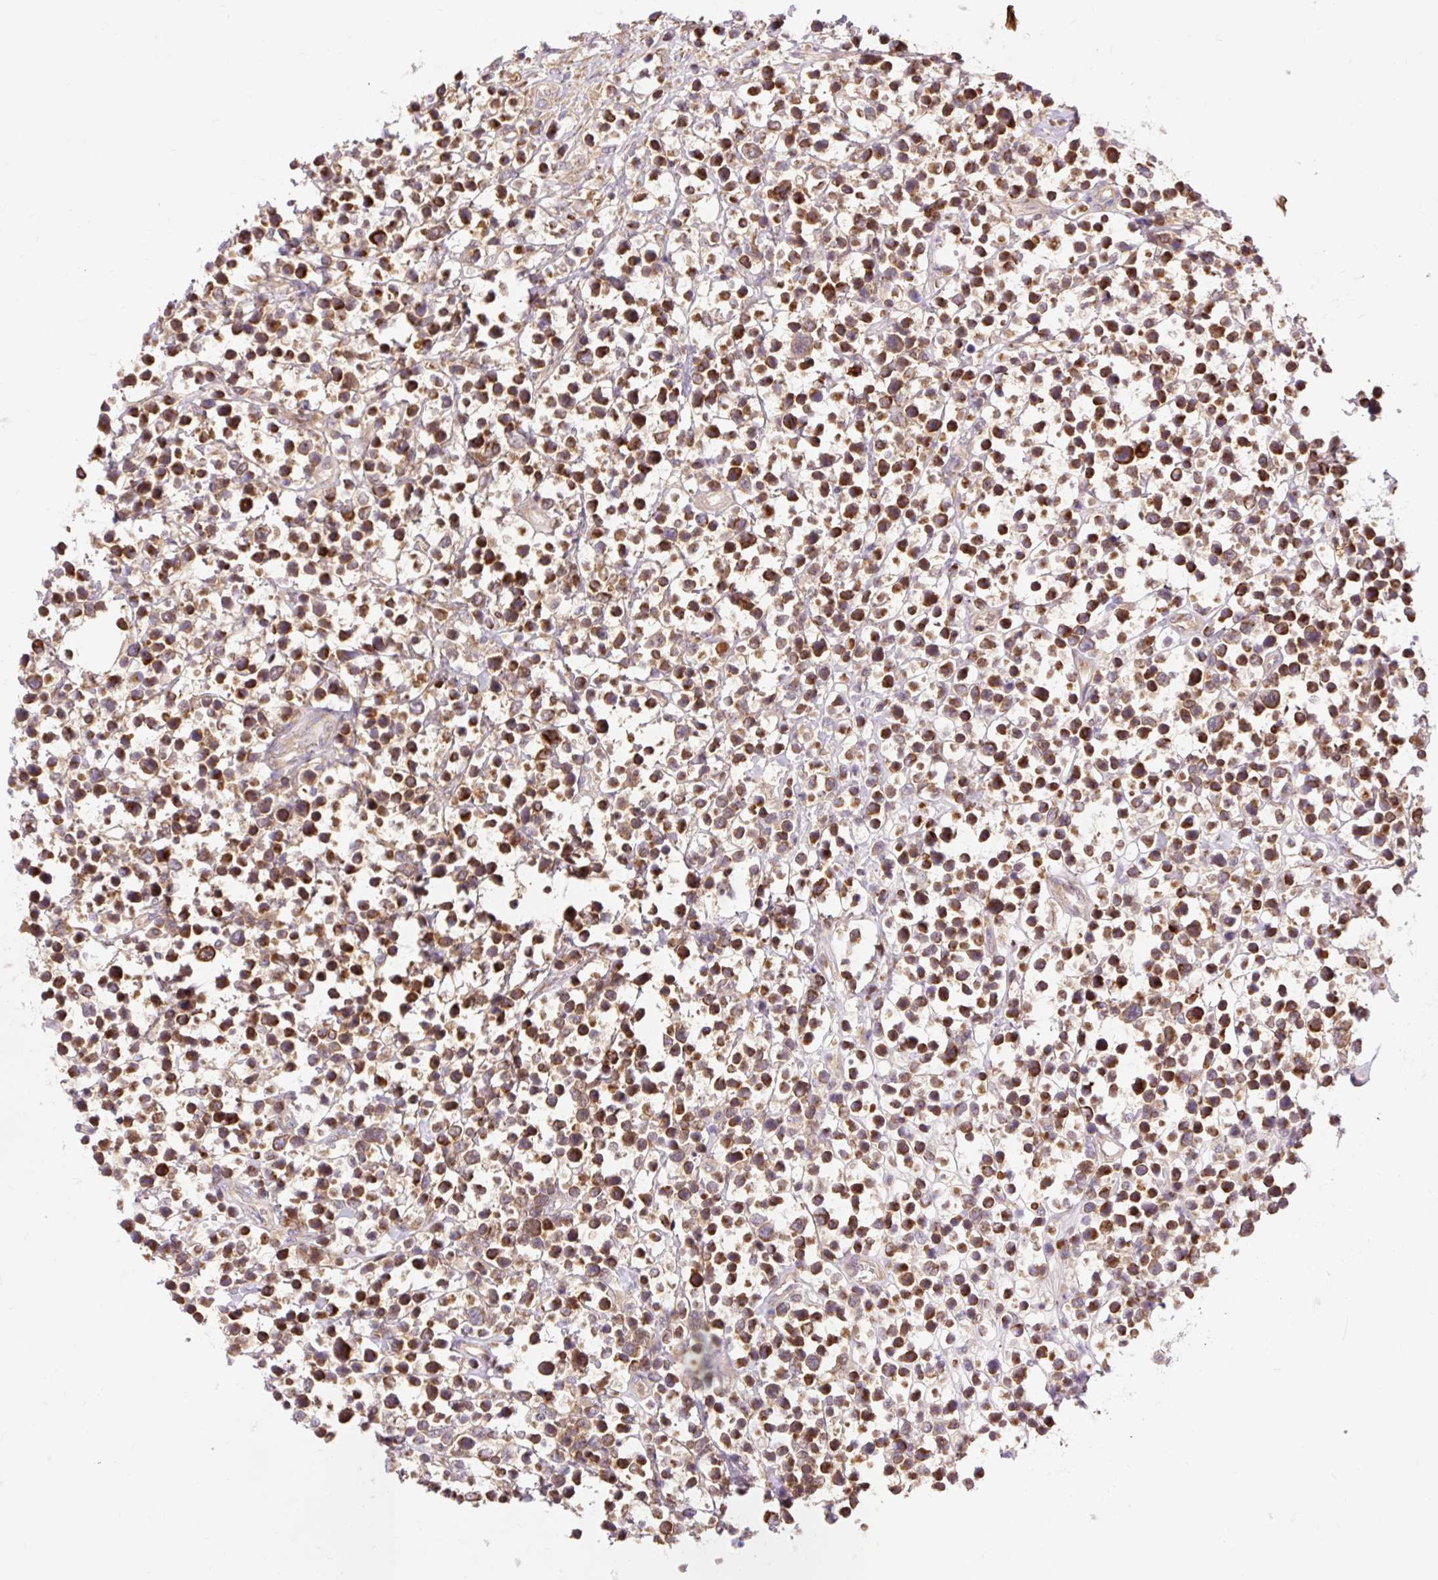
{"staining": {"intensity": "strong", "quantity": ">75%", "location": "cytoplasmic/membranous"}, "tissue": "lymphoma", "cell_type": "Tumor cells", "image_type": "cancer", "snomed": [{"axis": "morphology", "description": "Malignant lymphoma, non-Hodgkin's type, Low grade"}, {"axis": "topography", "description": "Lymph node"}], "caption": "There is high levels of strong cytoplasmic/membranous expression in tumor cells of malignant lymphoma, non-Hodgkin's type (low-grade), as demonstrated by immunohistochemical staining (brown color).", "gene": "TRIAP1", "patient": {"sex": "male", "age": 60}}